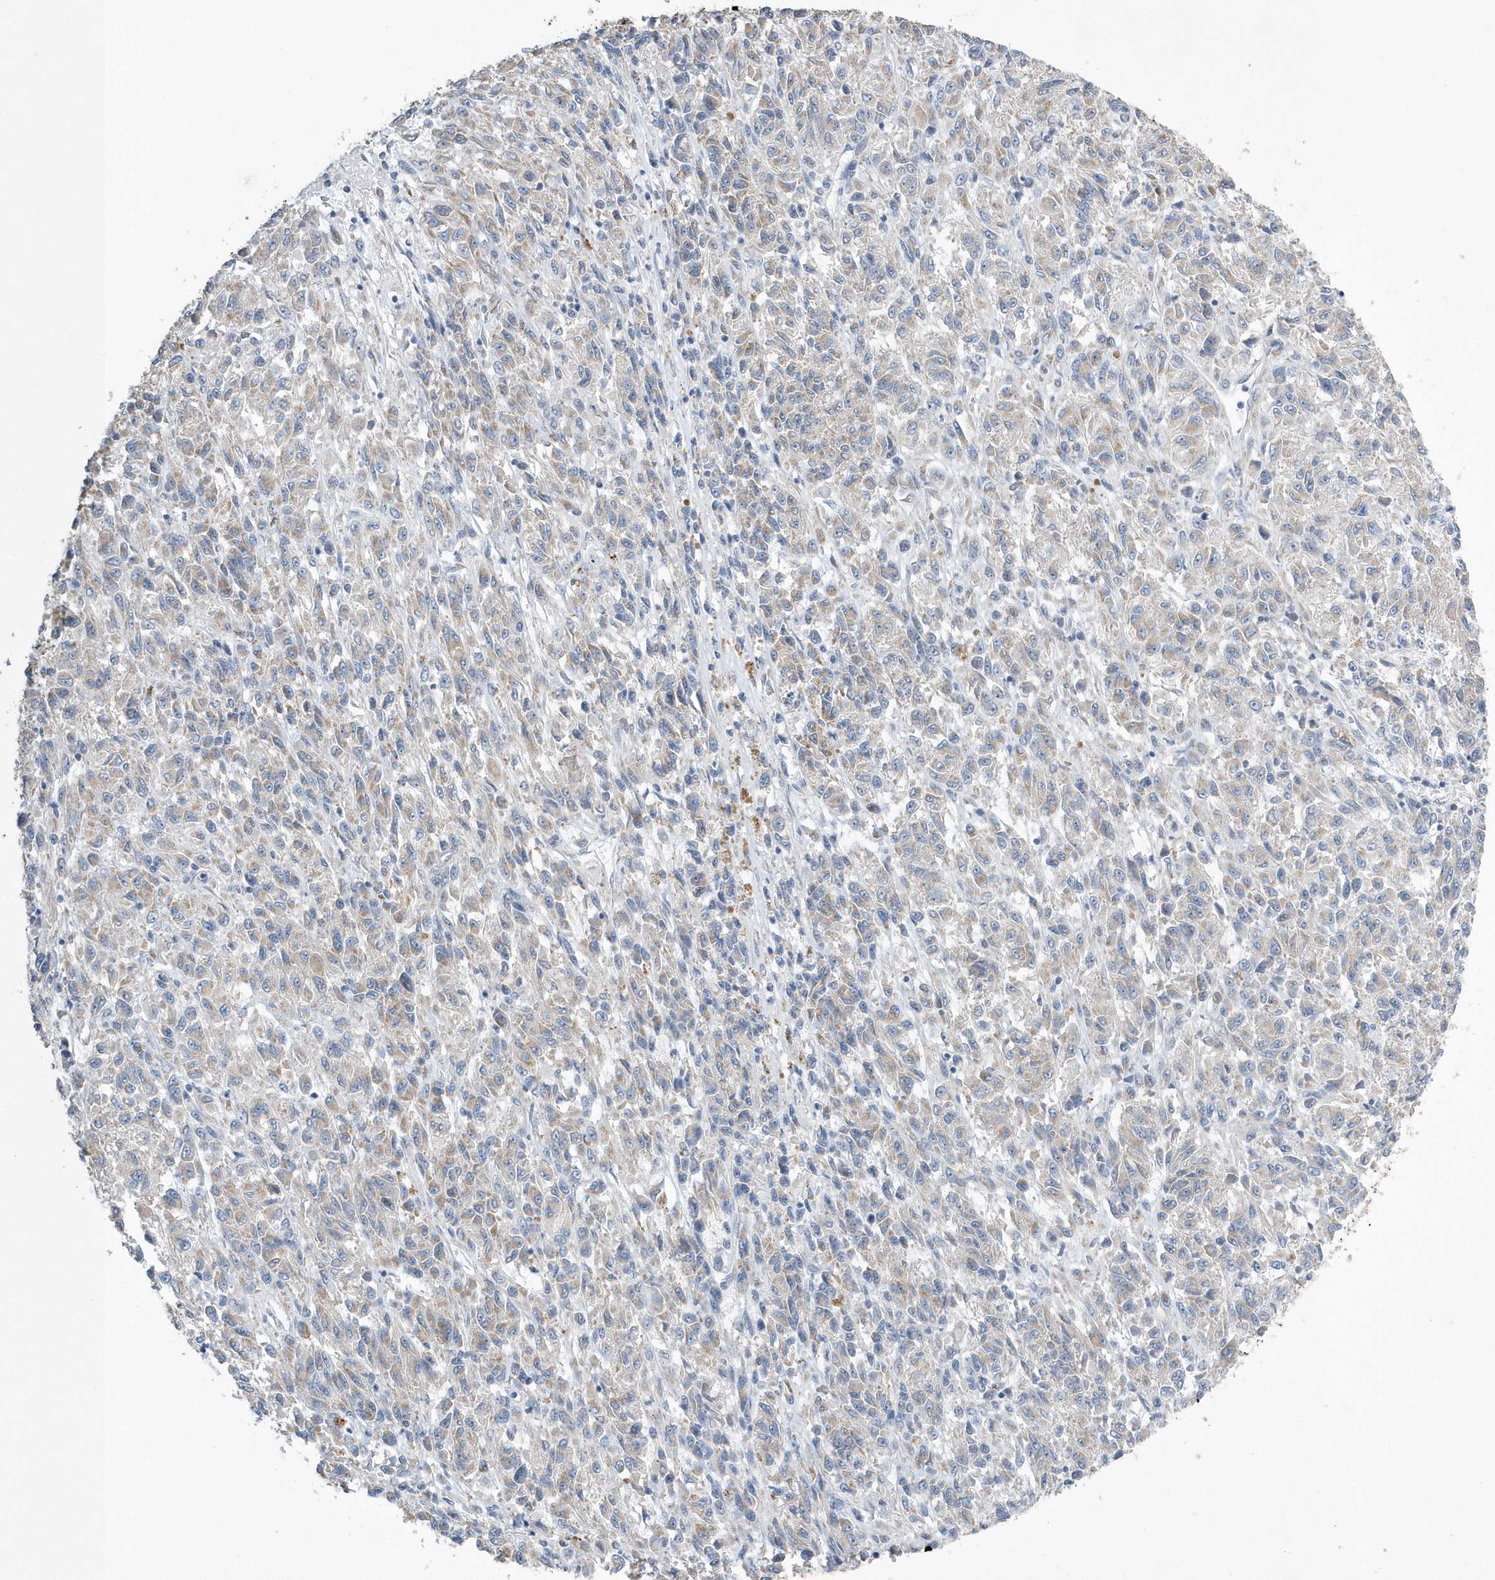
{"staining": {"intensity": "weak", "quantity": "25%-75%", "location": "cytoplasmic/membranous"}, "tissue": "melanoma", "cell_type": "Tumor cells", "image_type": "cancer", "snomed": [{"axis": "morphology", "description": "Malignant melanoma, Metastatic site"}, {"axis": "topography", "description": "Lung"}], "caption": "Malignant melanoma (metastatic site) was stained to show a protein in brown. There is low levels of weak cytoplasmic/membranous expression in approximately 25%-75% of tumor cells.", "gene": "SPATA5", "patient": {"sex": "male", "age": 64}}